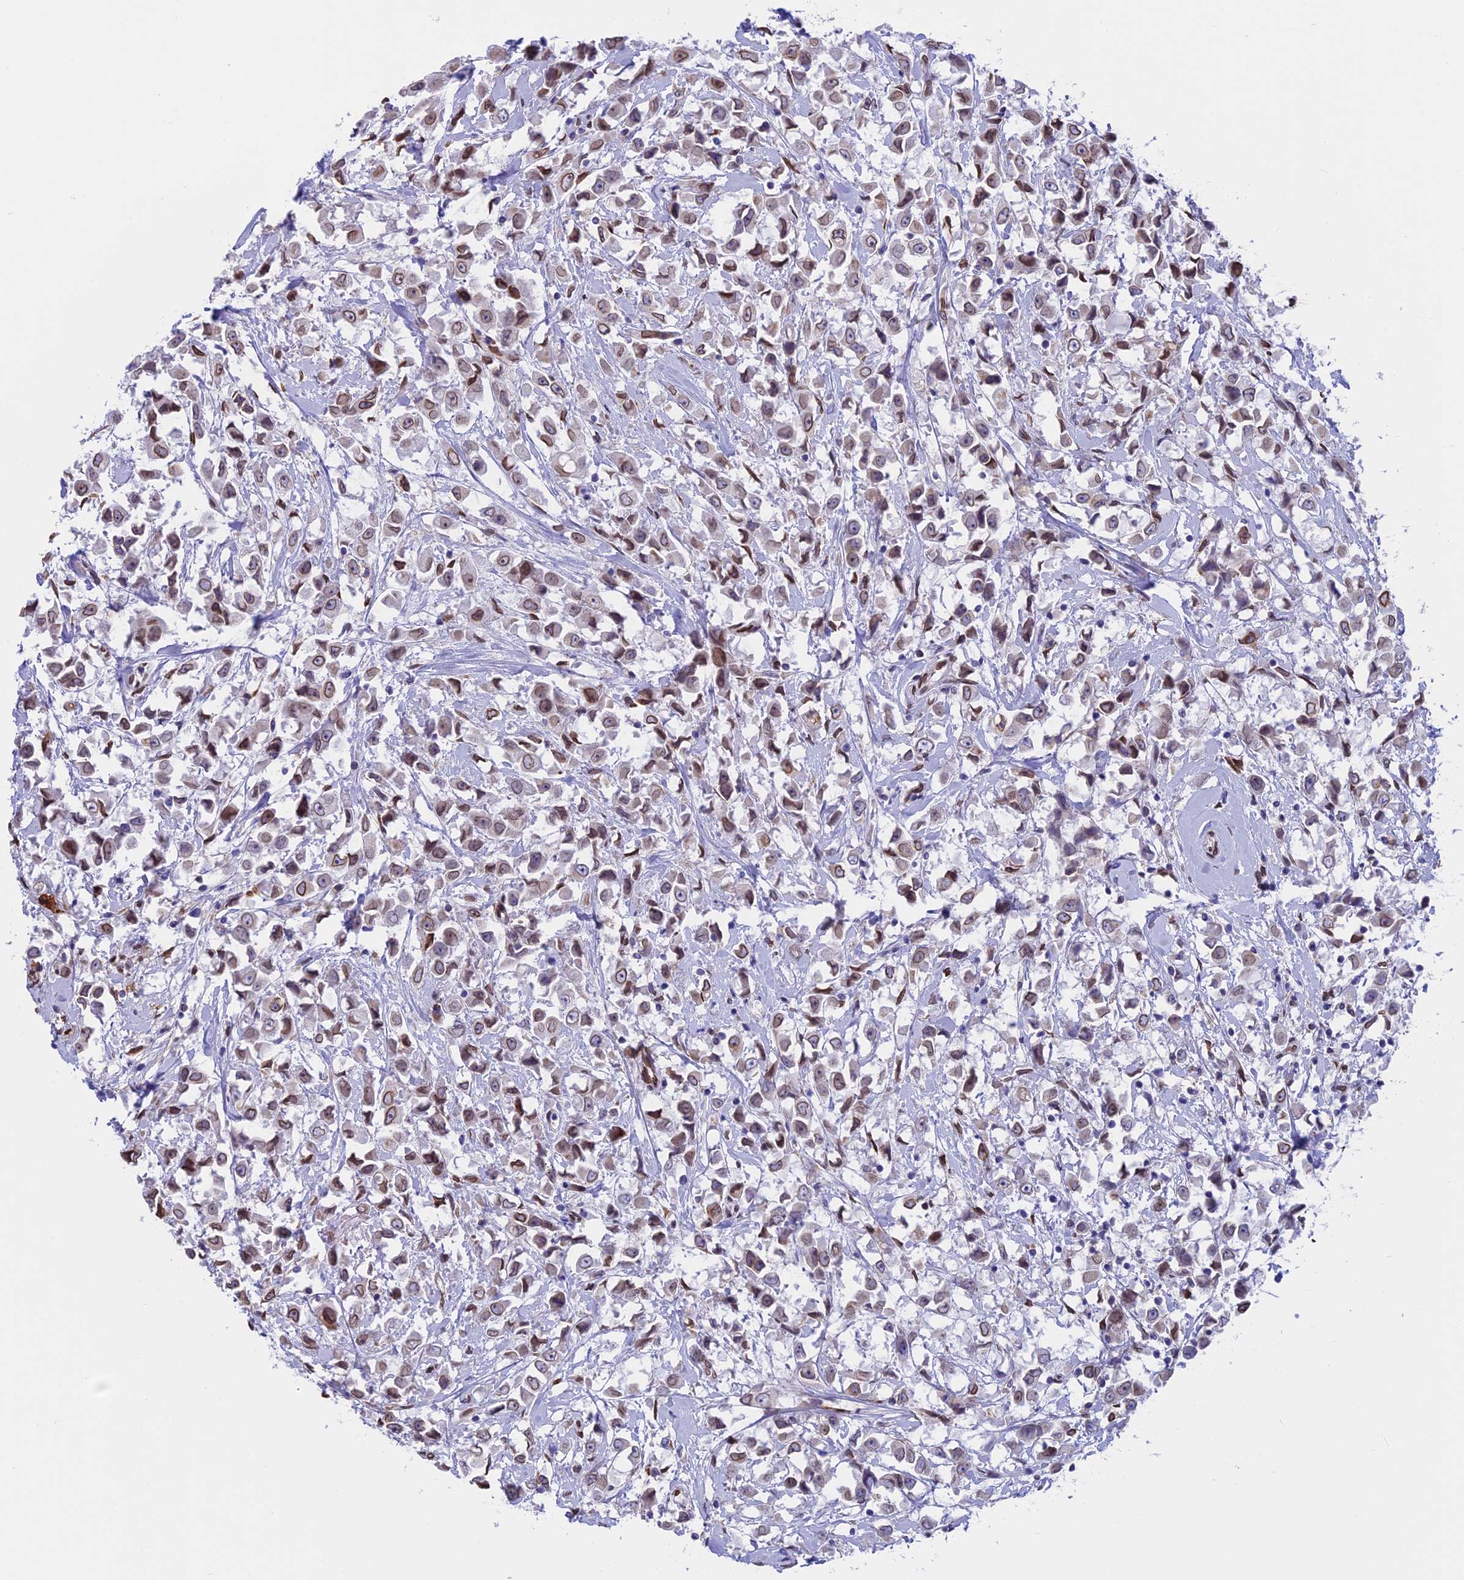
{"staining": {"intensity": "weak", "quantity": ">75%", "location": "cytoplasmic/membranous,nuclear"}, "tissue": "breast cancer", "cell_type": "Tumor cells", "image_type": "cancer", "snomed": [{"axis": "morphology", "description": "Duct carcinoma"}, {"axis": "topography", "description": "Breast"}], "caption": "Human breast infiltrating ductal carcinoma stained with a brown dye shows weak cytoplasmic/membranous and nuclear positive positivity in approximately >75% of tumor cells.", "gene": "TMPRSS7", "patient": {"sex": "female", "age": 61}}